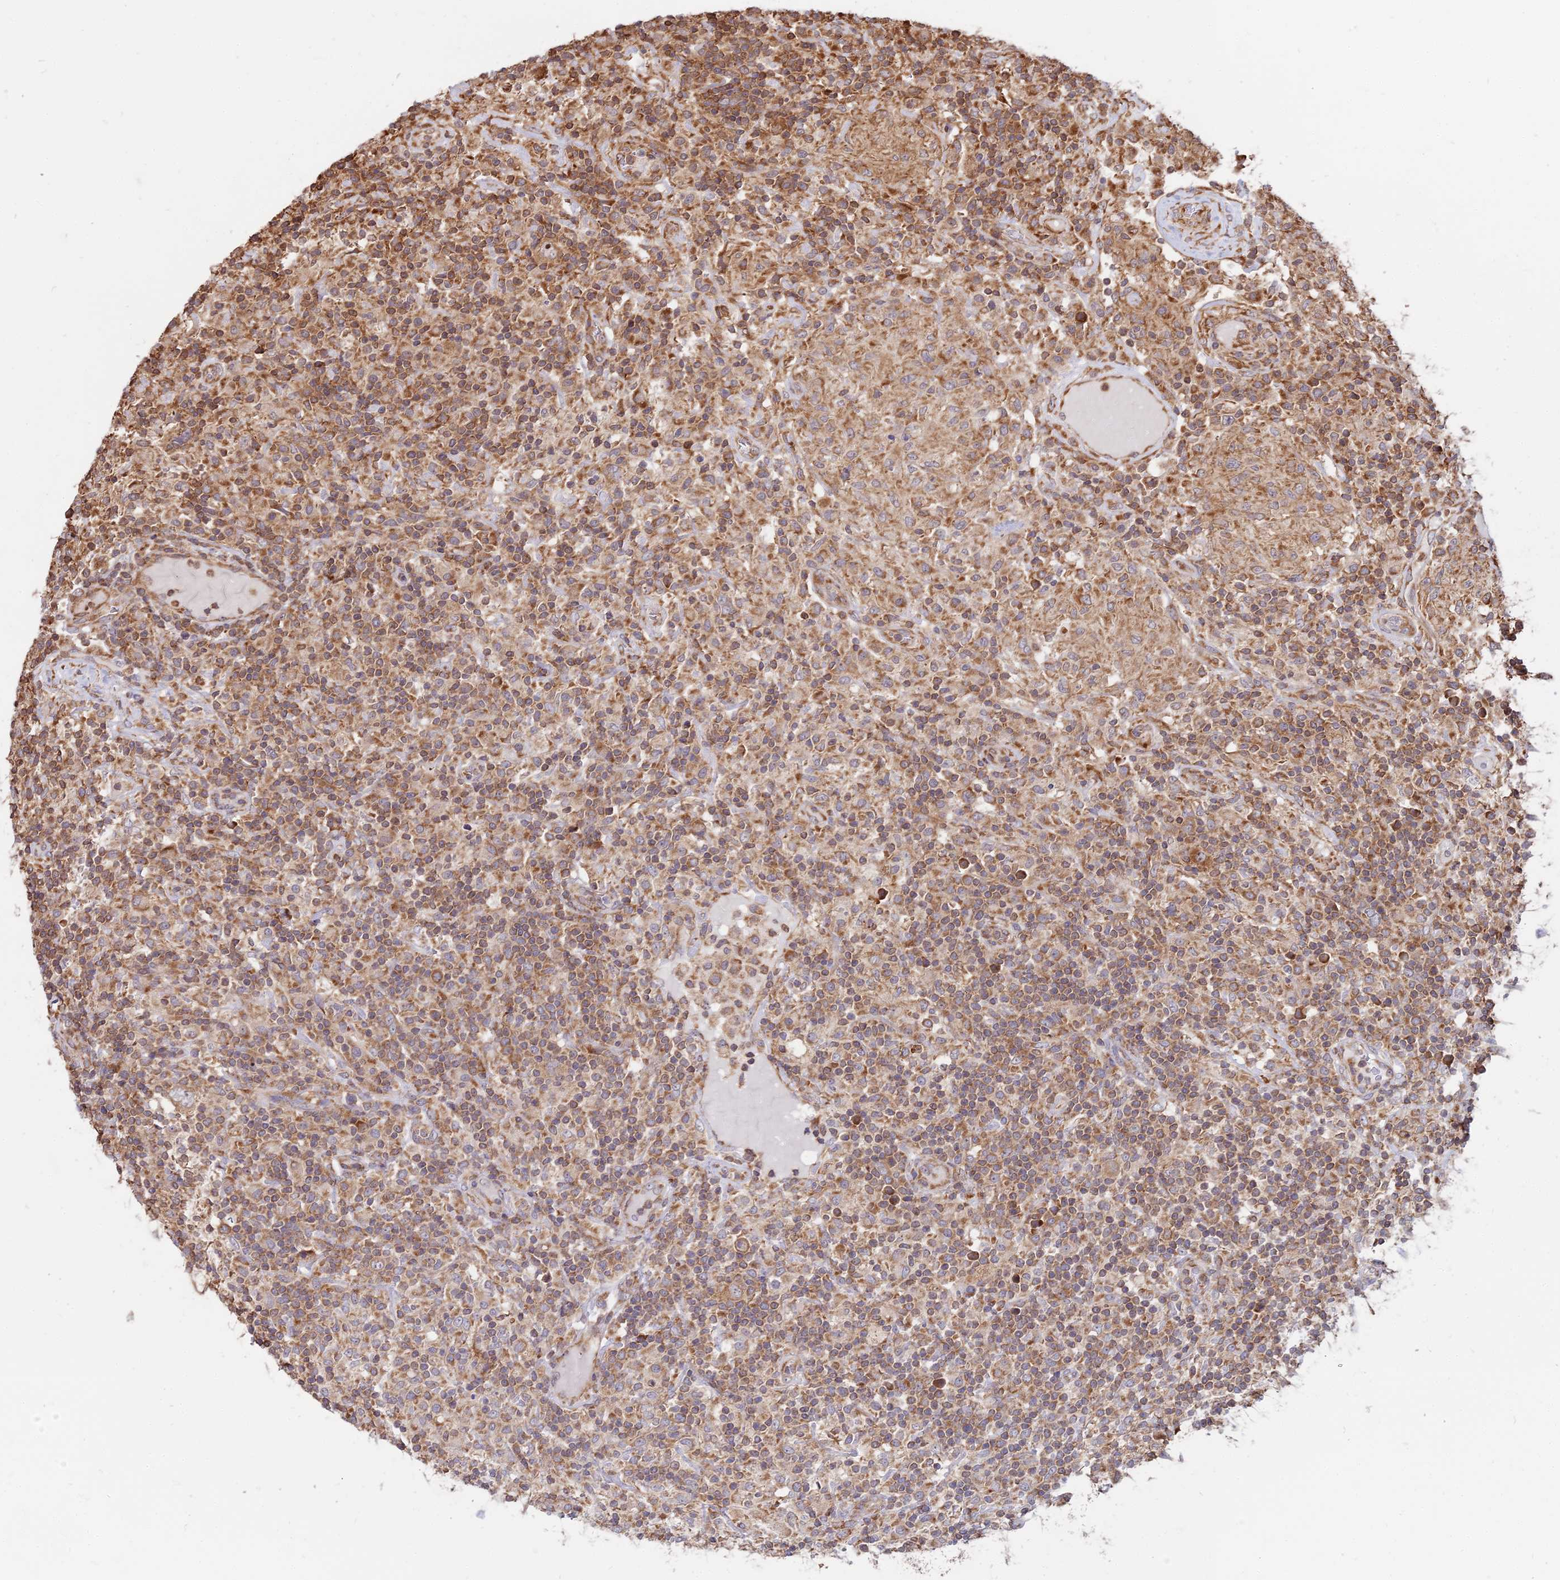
{"staining": {"intensity": "moderate", "quantity": ">75%", "location": "cytoplasmic/membranous"}, "tissue": "lymphoma", "cell_type": "Tumor cells", "image_type": "cancer", "snomed": [{"axis": "morphology", "description": "Hodgkin's disease, NOS"}, {"axis": "topography", "description": "Lymph node"}], "caption": "A high-resolution photomicrograph shows IHC staining of lymphoma, which shows moderate cytoplasmic/membranous staining in approximately >75% of tumor cells.", "gene": "RPL26", "patient": {"sex": "male", "age": 70}}